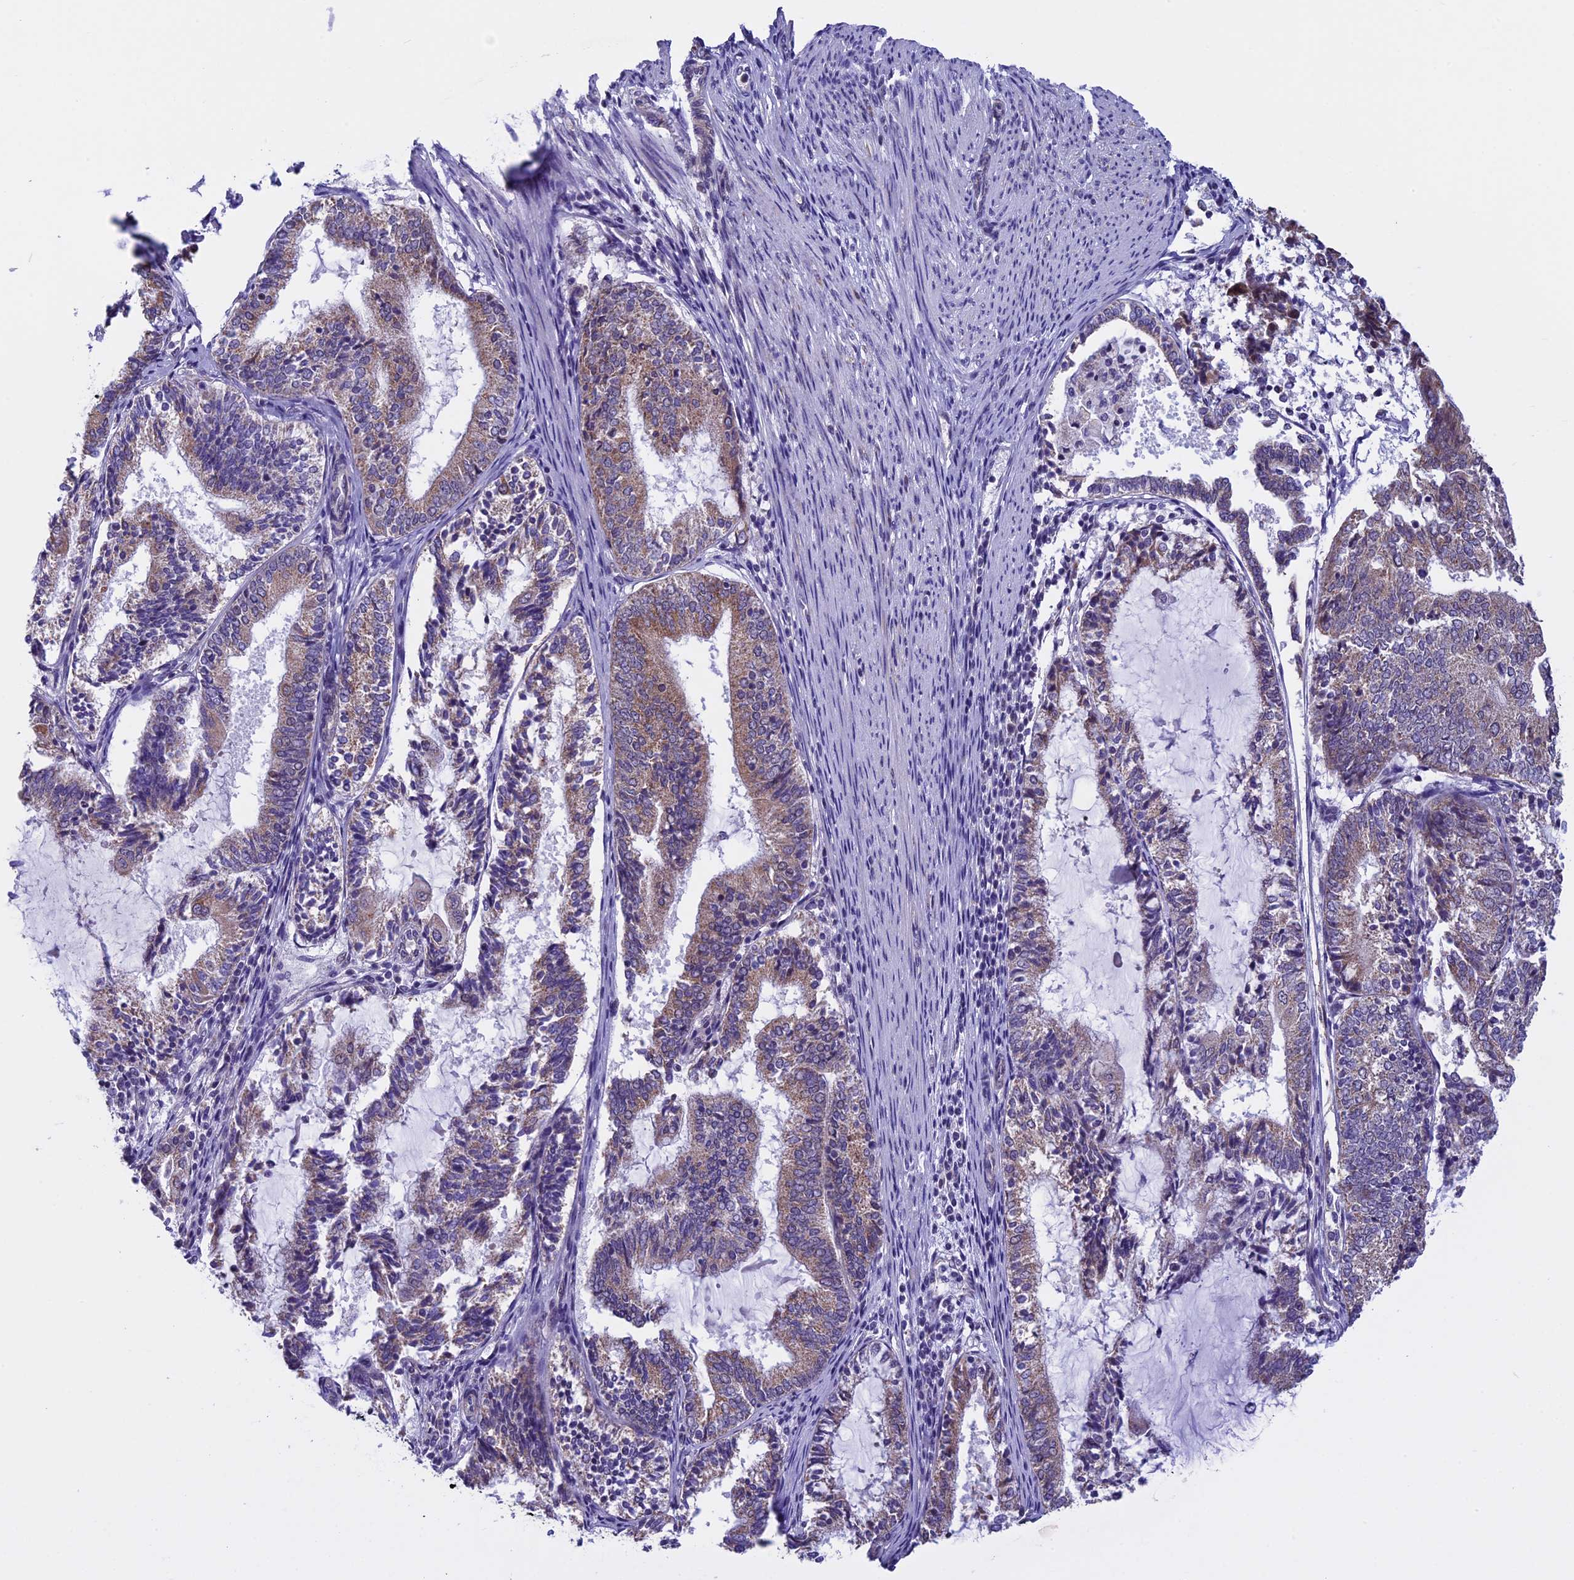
{"staining": {"intensity": "moderate", "quantity": ">75%", "location": "cytoplasmic/membranous"}, "tissue": "endometrial cancer", "cell_type": "Tumor cells", "image_type": "cancer", "snomed": [{"axis": "morphology", "description": "Adenocarcinoma, NOS"}, {"axis": "topography", "description": "Endometrium"}], "caption": "This histopathology image demonstrates IHC staining of human endometrial adenocarcinoma, with medium moderate cytoplasmic/membranous positivity in about >75% of tumor cells.", "gene": "ZNF317", "patient": {"sex": "female", "age": 81}}